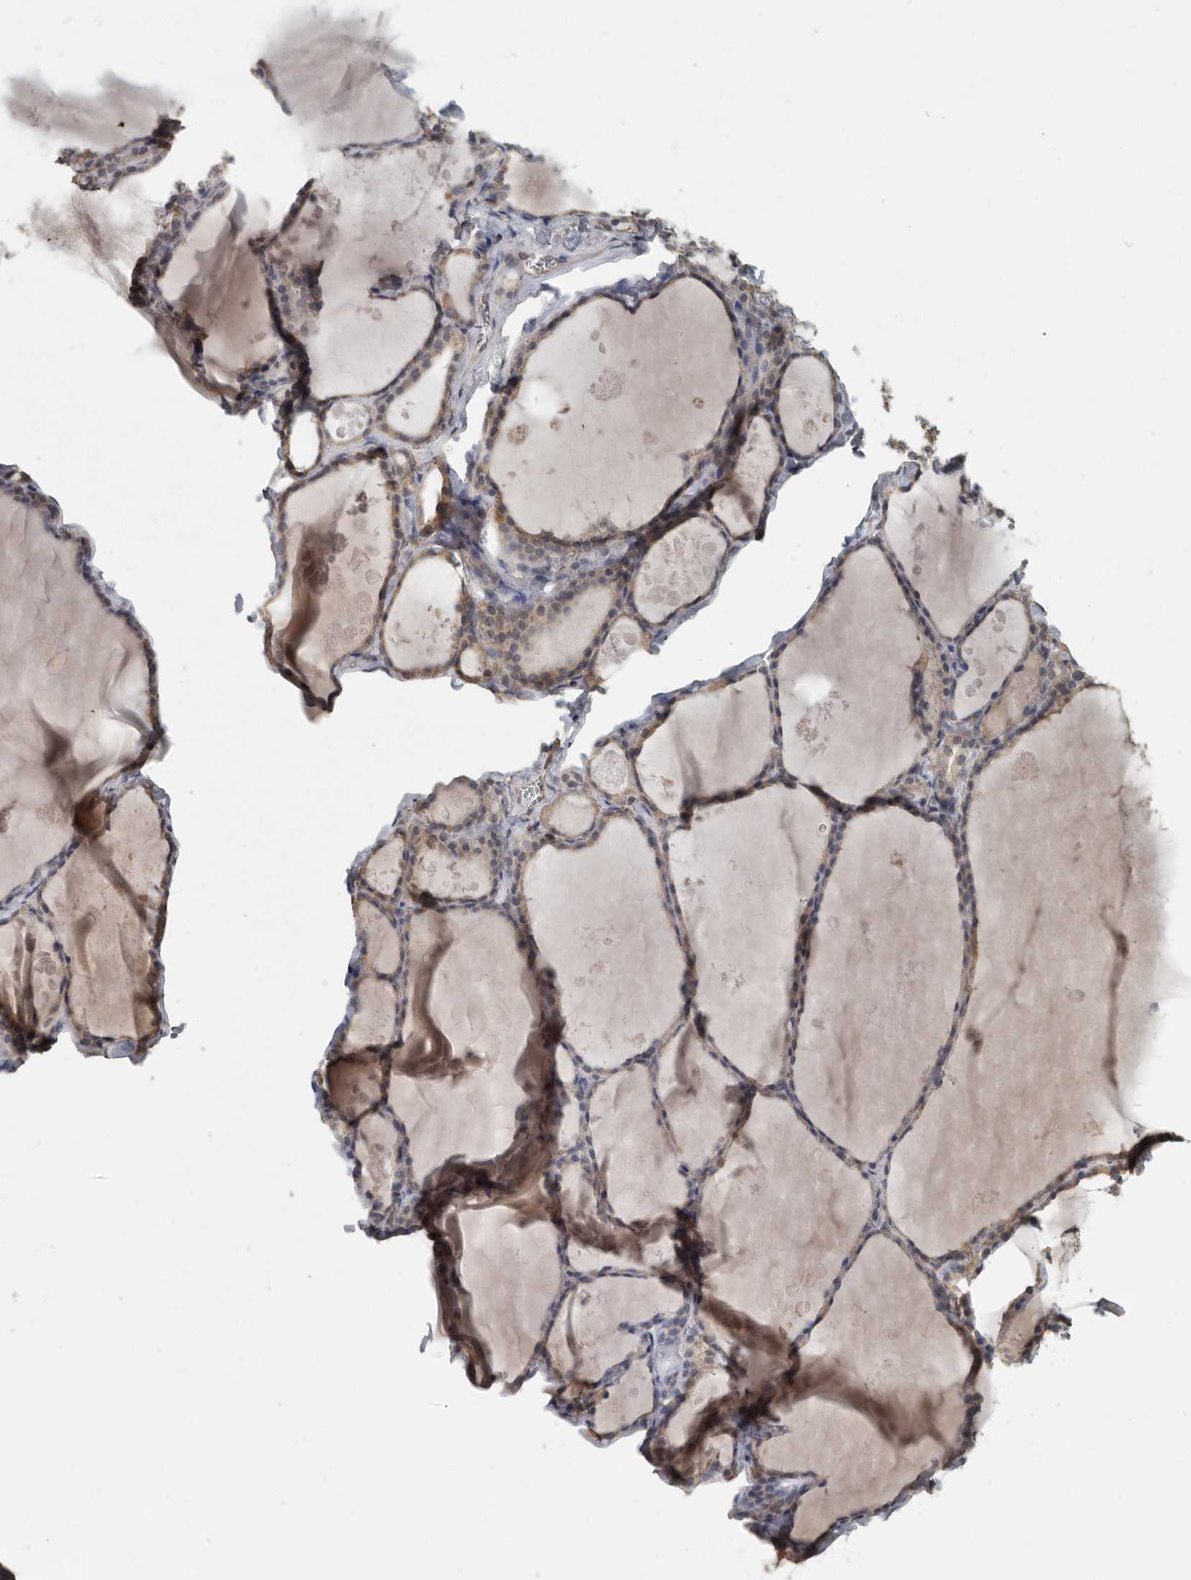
{"staining": {"intensity": "weak", "quantity": ">75%", "location": "cytoplasmic/membranous"}, "tissue": "thyroid gland", "cell_type": "Glandular cells", "image_type": "normal", "snomed": [{"axis": "morphology", "description": "Normal tissue, NOS"}, {"axis": "topography", "description": "Thyroid gland"}], "caption": "This is an image of immunohistochemistry staining of benign thyroid gland, which shows weak positivity in the cytoplasmic/membranous of glandular cells.", "gene": "AFAP1", "patient": {"sex": "male", "age": 56}}